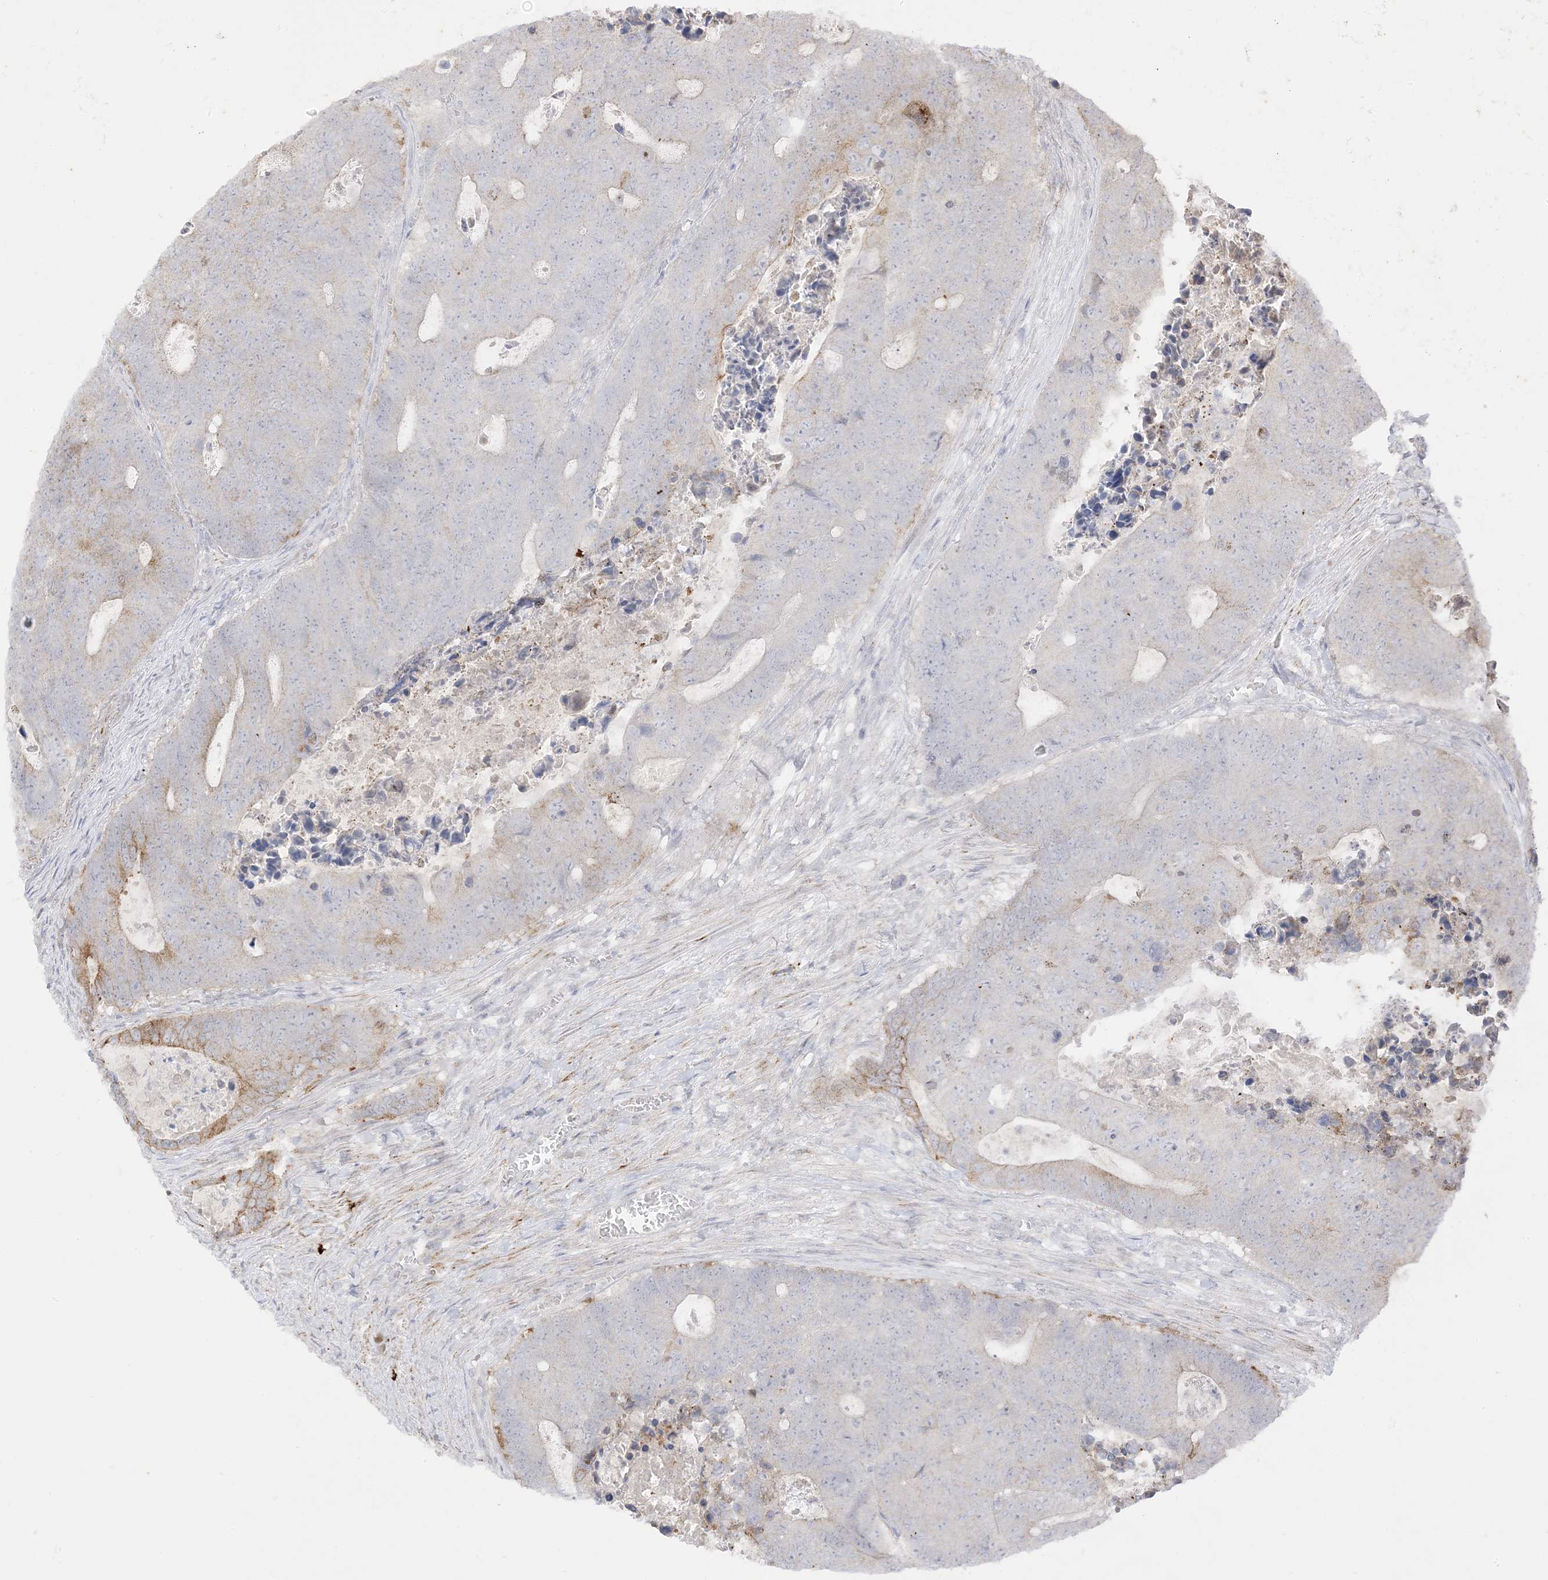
{"staining": {"intensity": "weak", "quantity": "<25%", "location": "cytoplasmic/membranous"}, "tissue": "colorectal cancer", "cell_type": "Tumor cells", "image_type": "cancer", "snomed": [{"axis": "morphology", "description": "Adenocarcinoma, NOS"}, {"axis": "topography", "description": "Colon"}], "caption": "Human adenocarcinoma (colorectal) stained for a protein using immunohistochemistry reveals no expression in tumor cells.", "gene": "RAC1", "patient": {"sex": "male", "age": 87}}